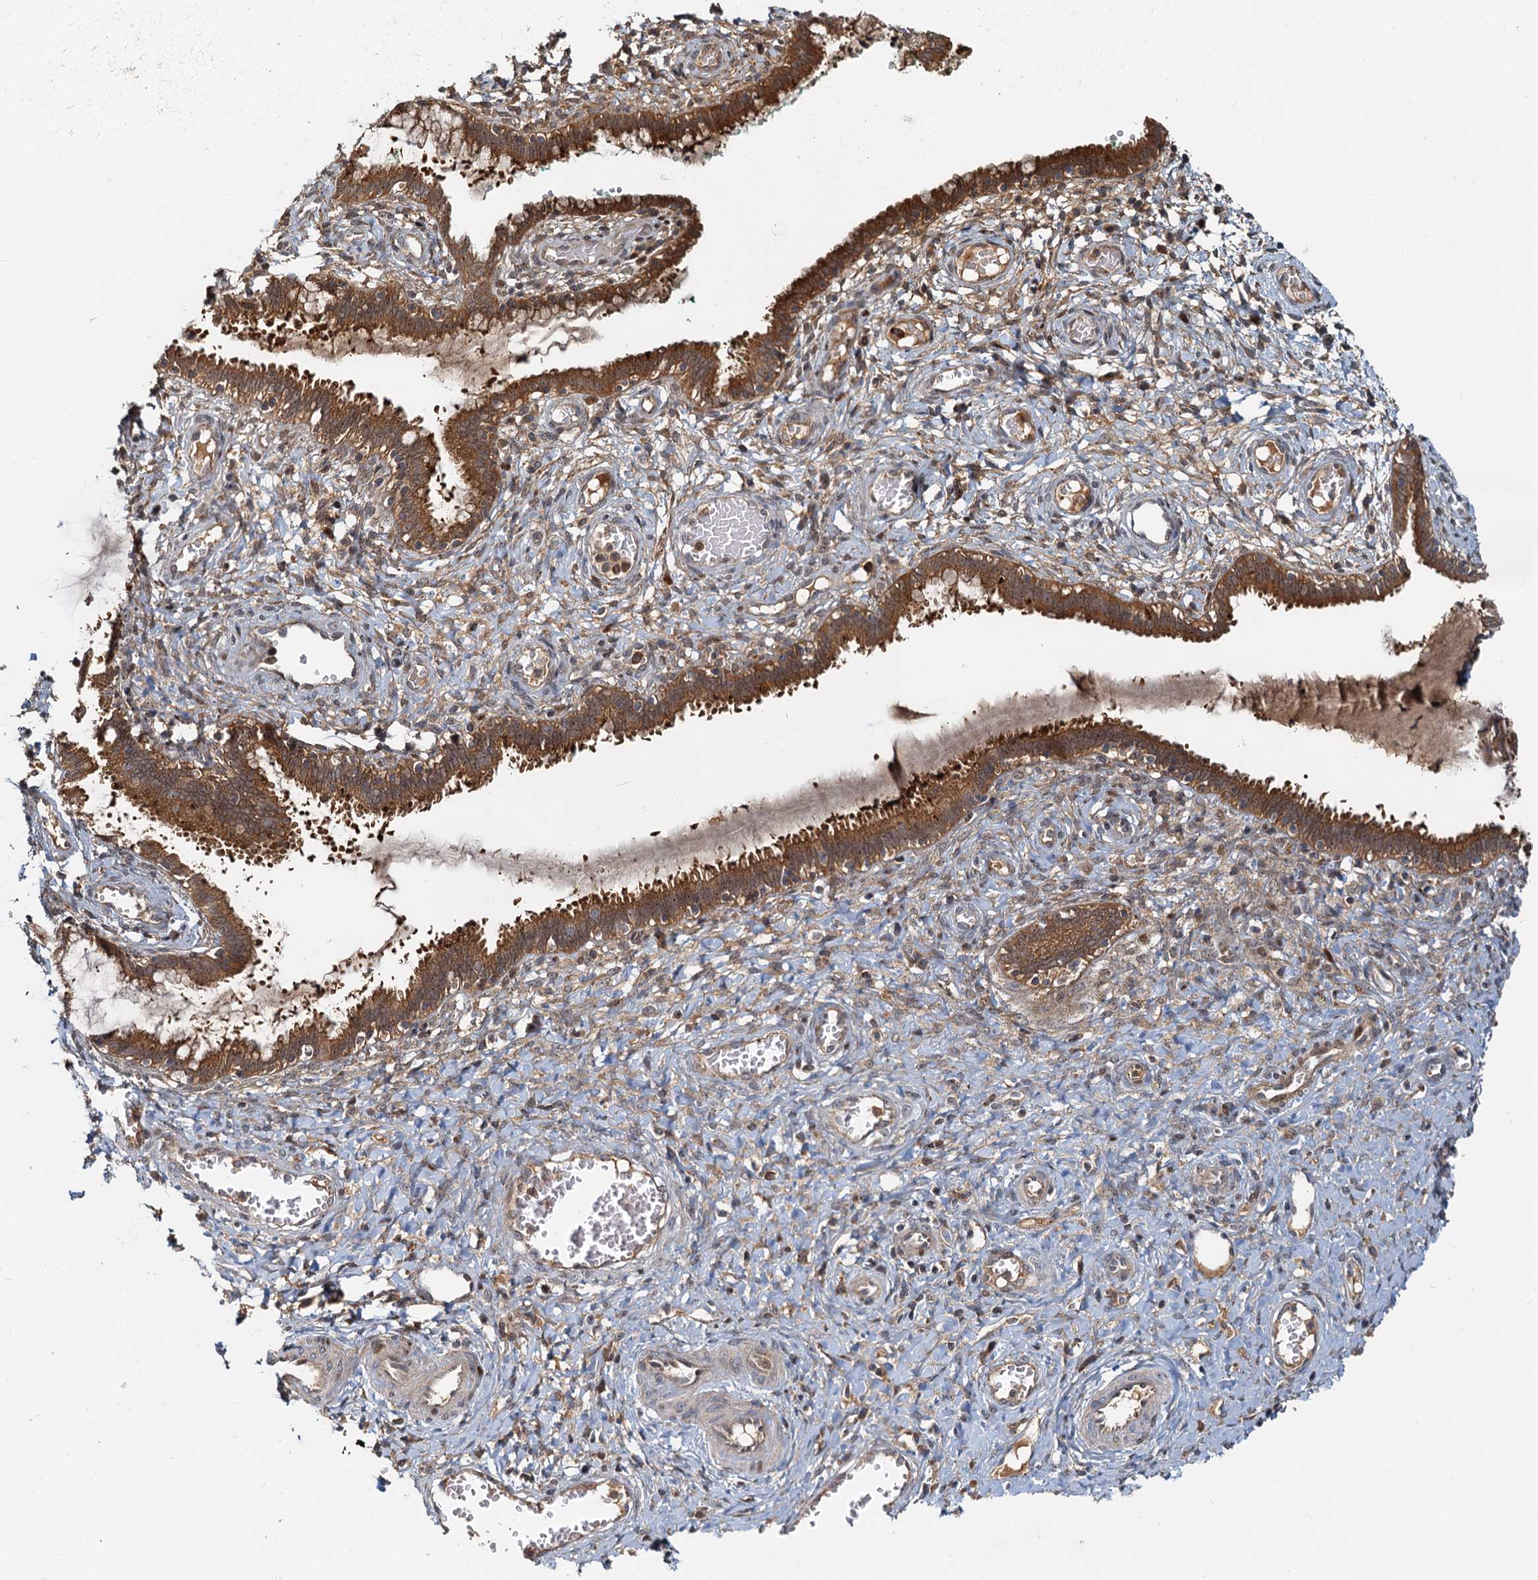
{"staining": {"intensity": "moderate", "quantity": ">75%", "location": "cytoplasmic/membranous"}, "tissue": "cervix", "cell_type": "Glandular cells", "image_type": "normal", "snomed": [{"axis": "morphology", "description": "Normal tissue, NOS"}, {"axis": "morphology", "description": "Adenocarcinoma, NOS"}, {"axis": "topography", "description": "Cervix"}], "caption": "Brown immunohistochemical staining in benign human cervix shows moderate cytoplasmic/membranous positivity in about >75% of glandular cells.", "gene": "TOLLIP", "patient": {"sex": "female", "age": 29}}